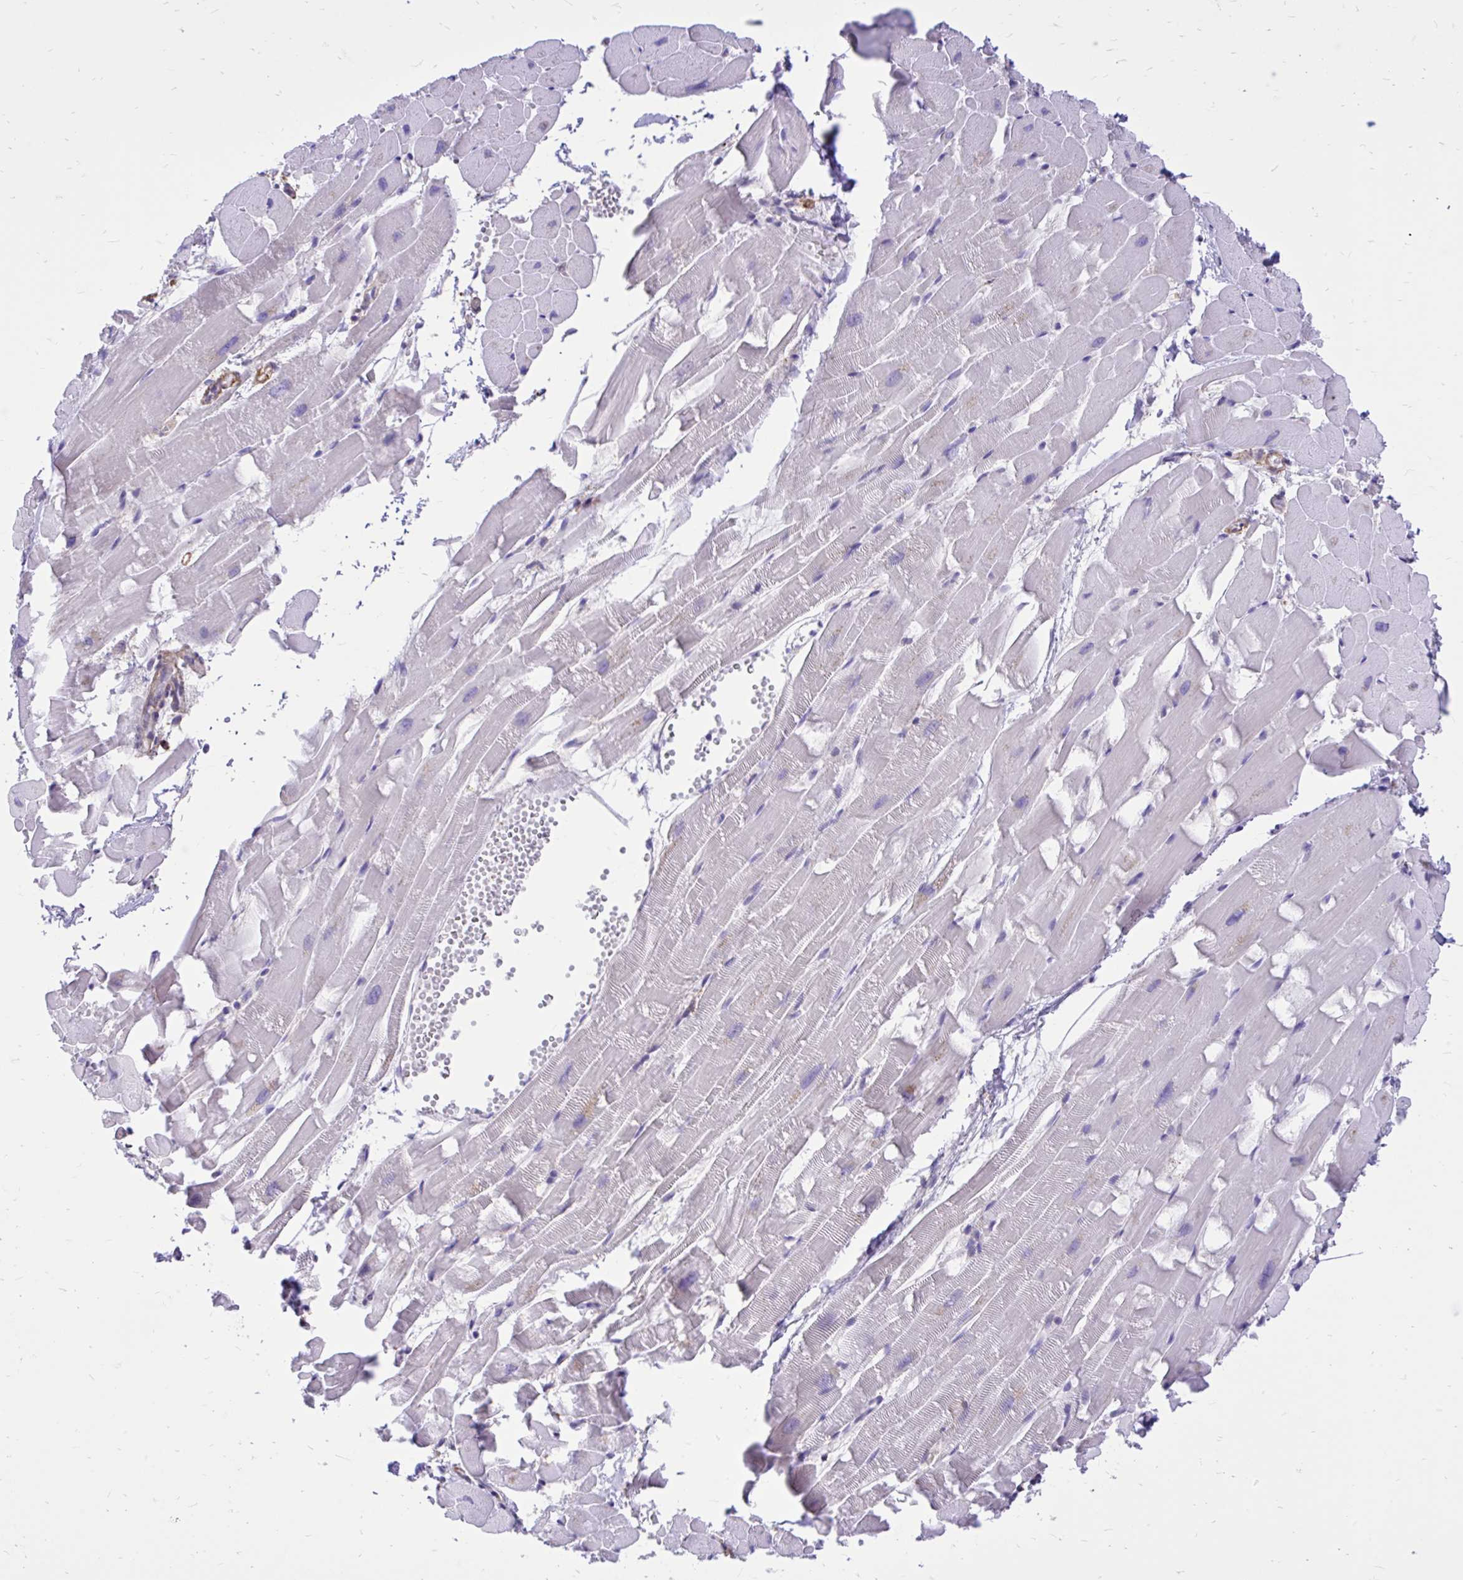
{"staining": {"intensity": "moderate", "quantity": "<25%", "location": "cytoplasmic/membranous"}, "tissue": "heart muscle", "cell_type": "Cardiomyocytes", "image_type": "normal", "snomed": [{"axis": "morphology", "description": "Normal tissue, NOS"}, {"axis": "topography", "description": "Heart"}], "caption": "Protein staining by immunohistochemistry (IHC) shows moderate cytoplasmic/membranous expression in about <25% of cardiomyocytes in unremarkable heart muscle.", "gene": "TLR7", "patient": {"sex": "male", "age": 37}}